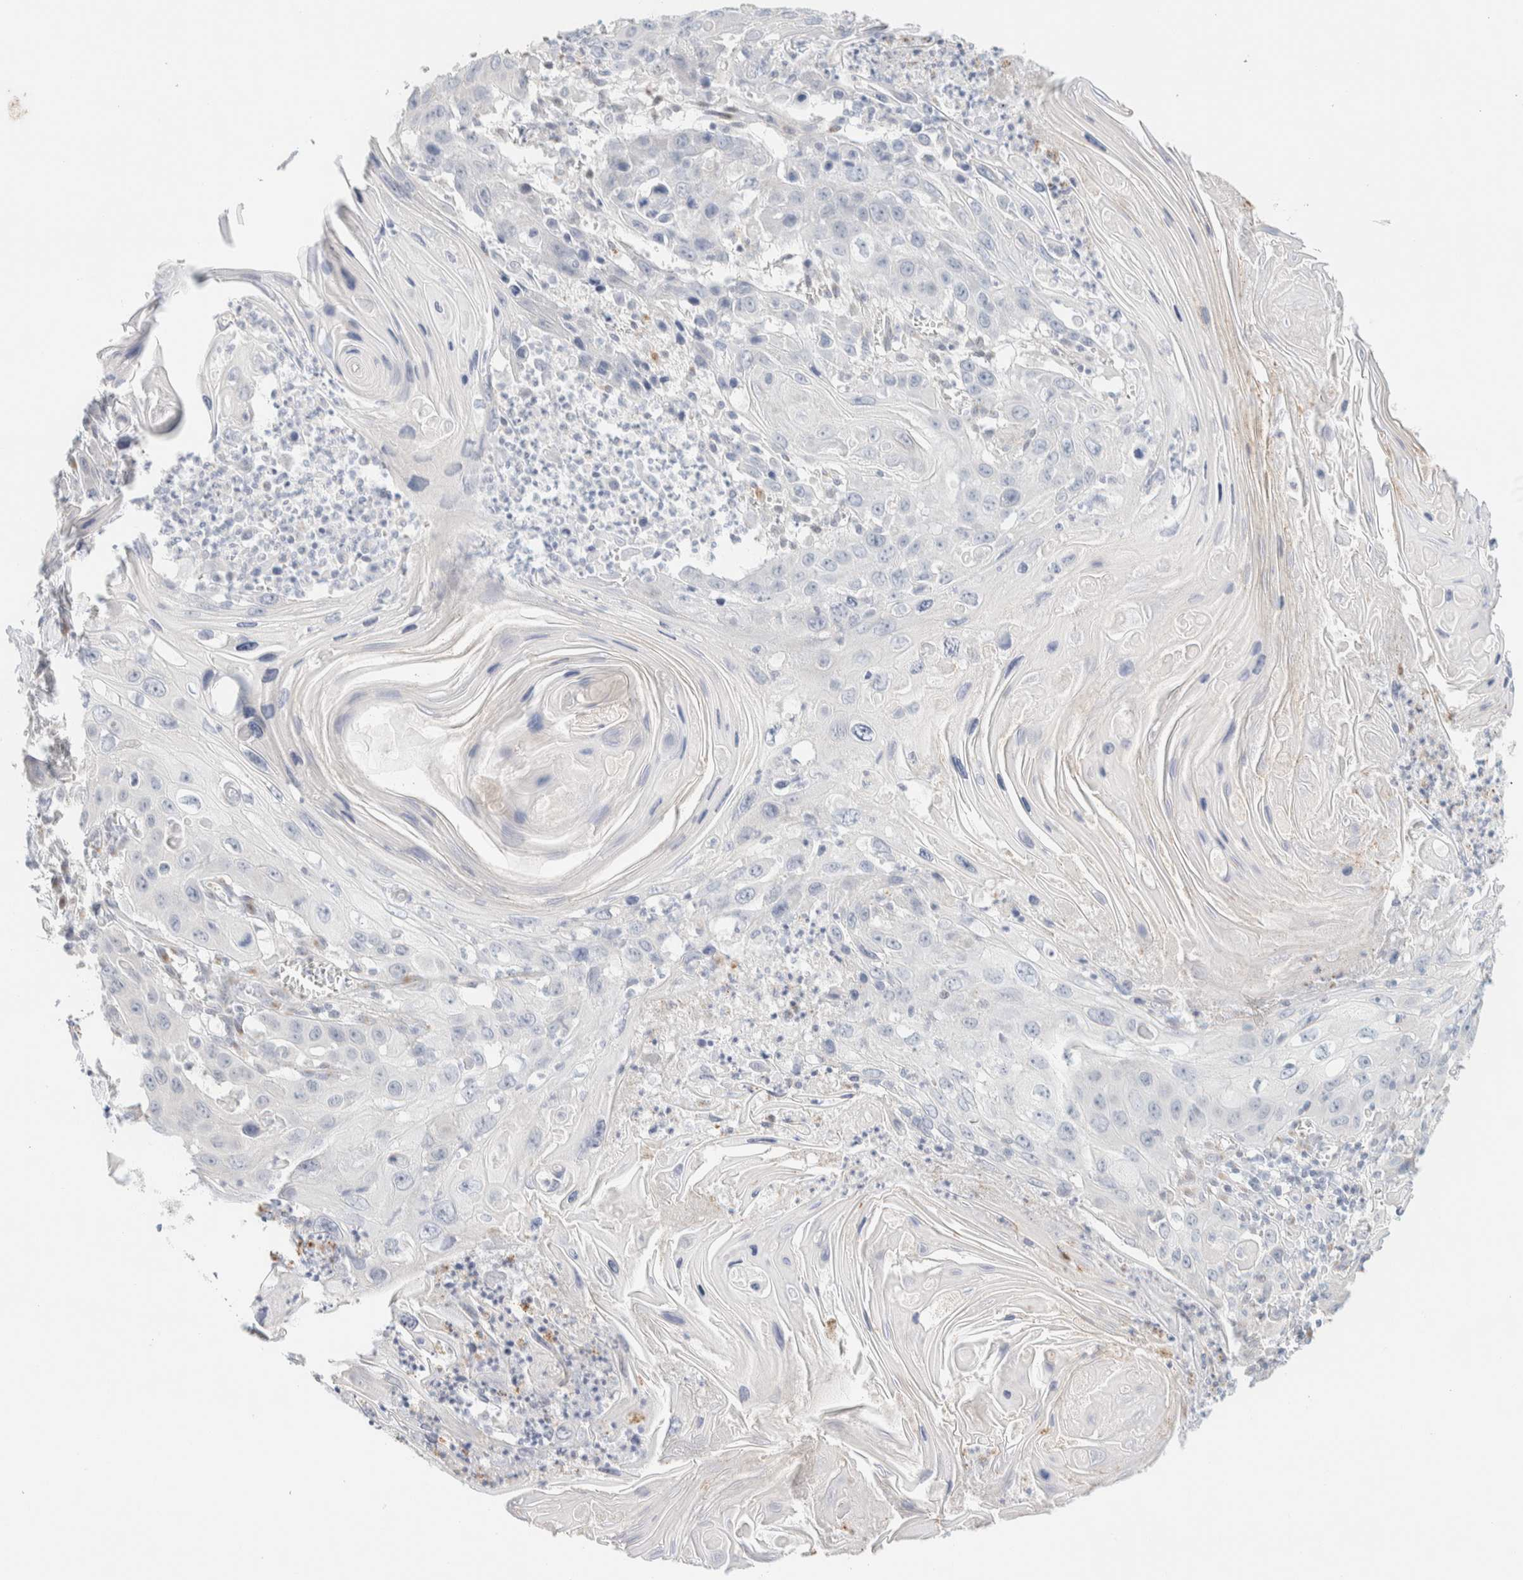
{"staining": {"intensity": "negative", "quantity": "none", "location": "none"}, "tissue": "skin cancer", "cell_type": "Tumor cells", "image_type": "cancer", "snomed": [{"axis": "morphology", "description": "Squamous cell carcinoma, NOS"}, {"axis": "topography", "description": "Skin"}], "caption": "DAB immunohistochemical staining of human skin cancer (squamous cell carcinoma) displays no significant positivity in tumor cells.", "gene": "SPNS3", "patient": {"sex": "male", "age": 55}}